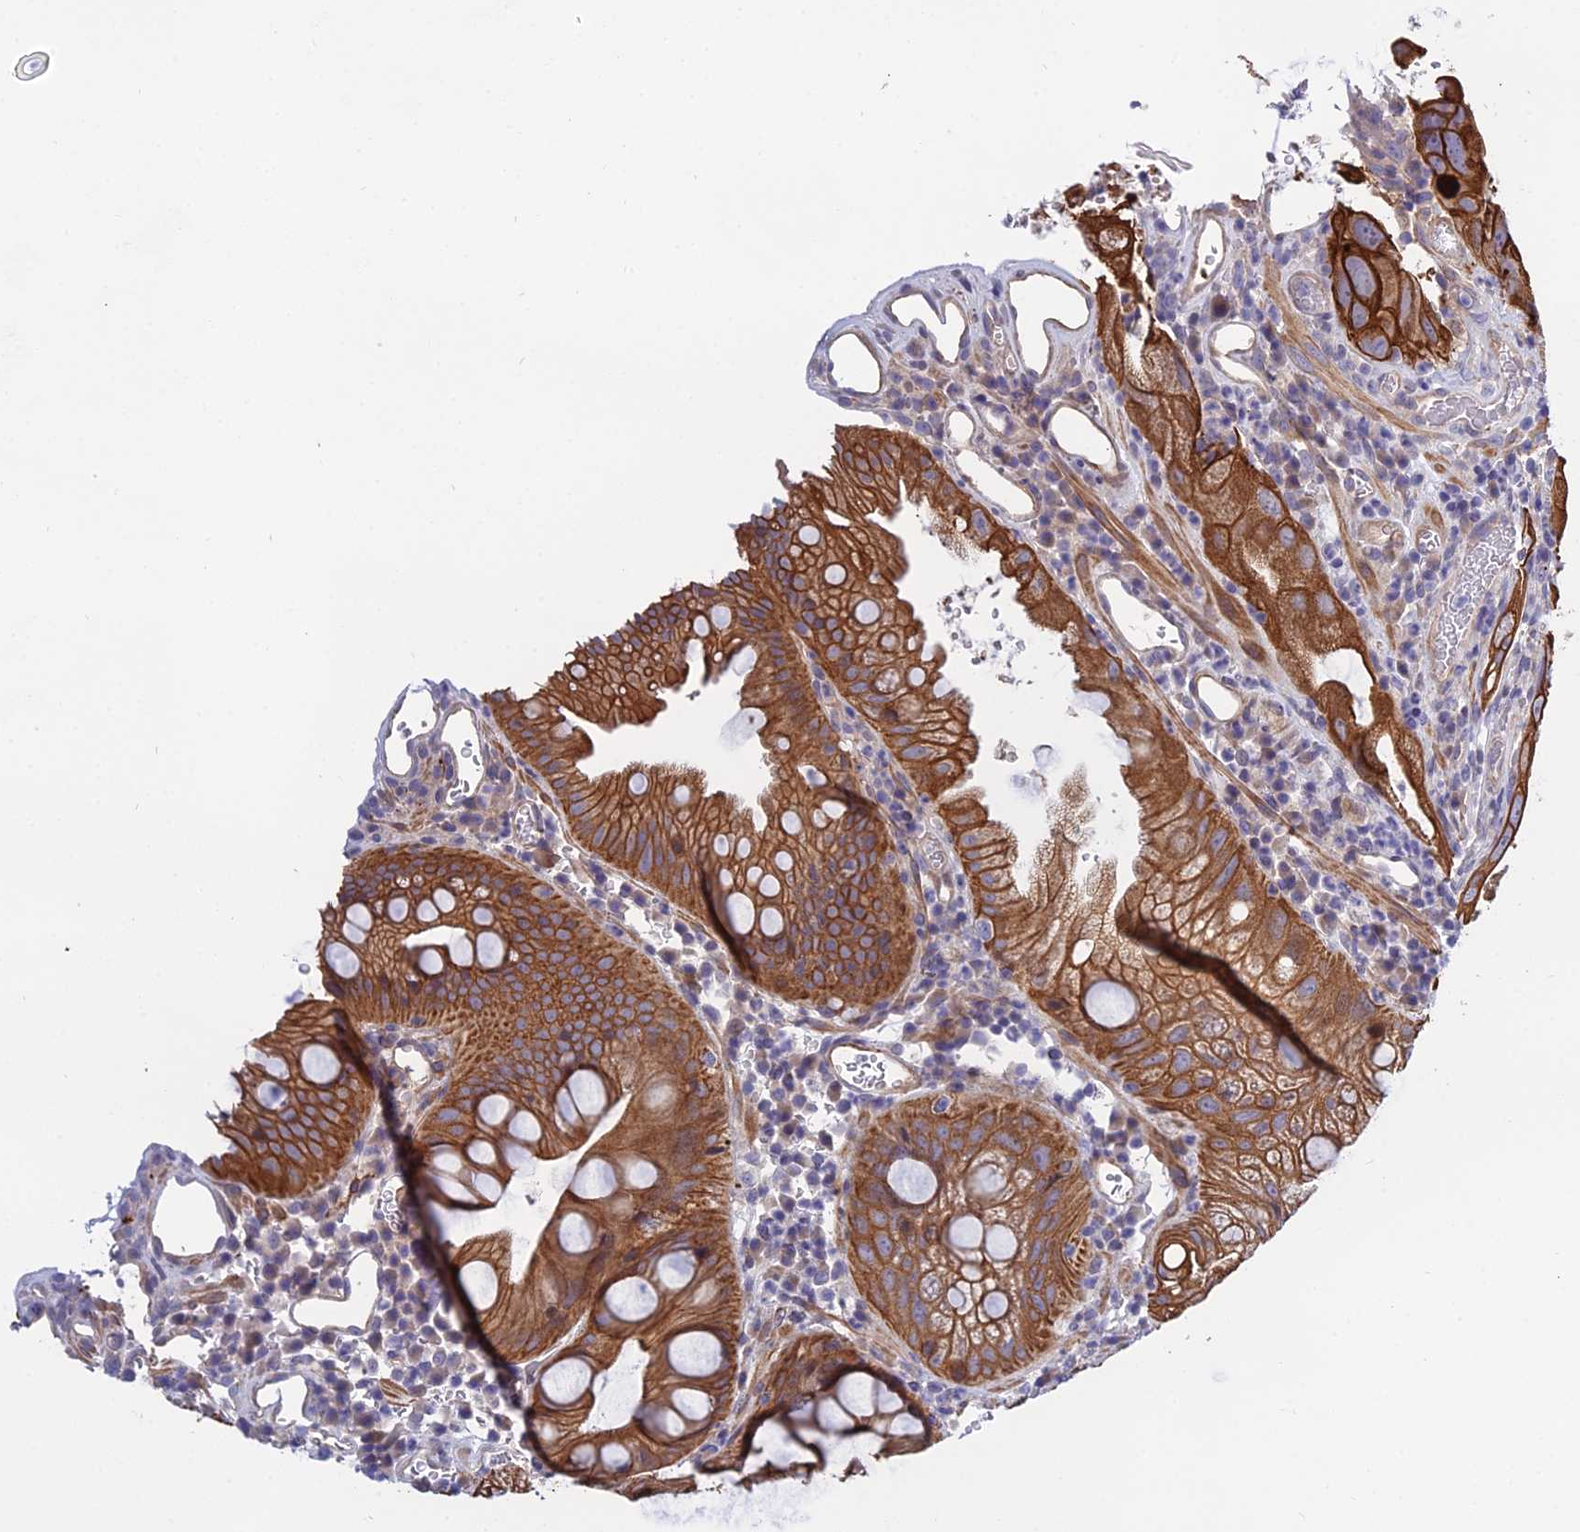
{"staining": {"intensity": "strong", "quantity": ">75%", "location": "cytoplasmic/membranous"}, "tissue": "colorectal cancer", "cell_type": "Tumor cells", "image_type": "cancer", "snomed": [{"axis": "morphology", "description": "Adenocarcinoma, NOS"}, {"axis": "topography", "description": "Rectum"}], "caption": "Protein expression analysis of colorectal cancer shows strong cytoplasmic/membranous positivity in approximately >75% of tumor cells.", "gene": "LZTS2", "patient": {"sex": "male", "age": 63}}